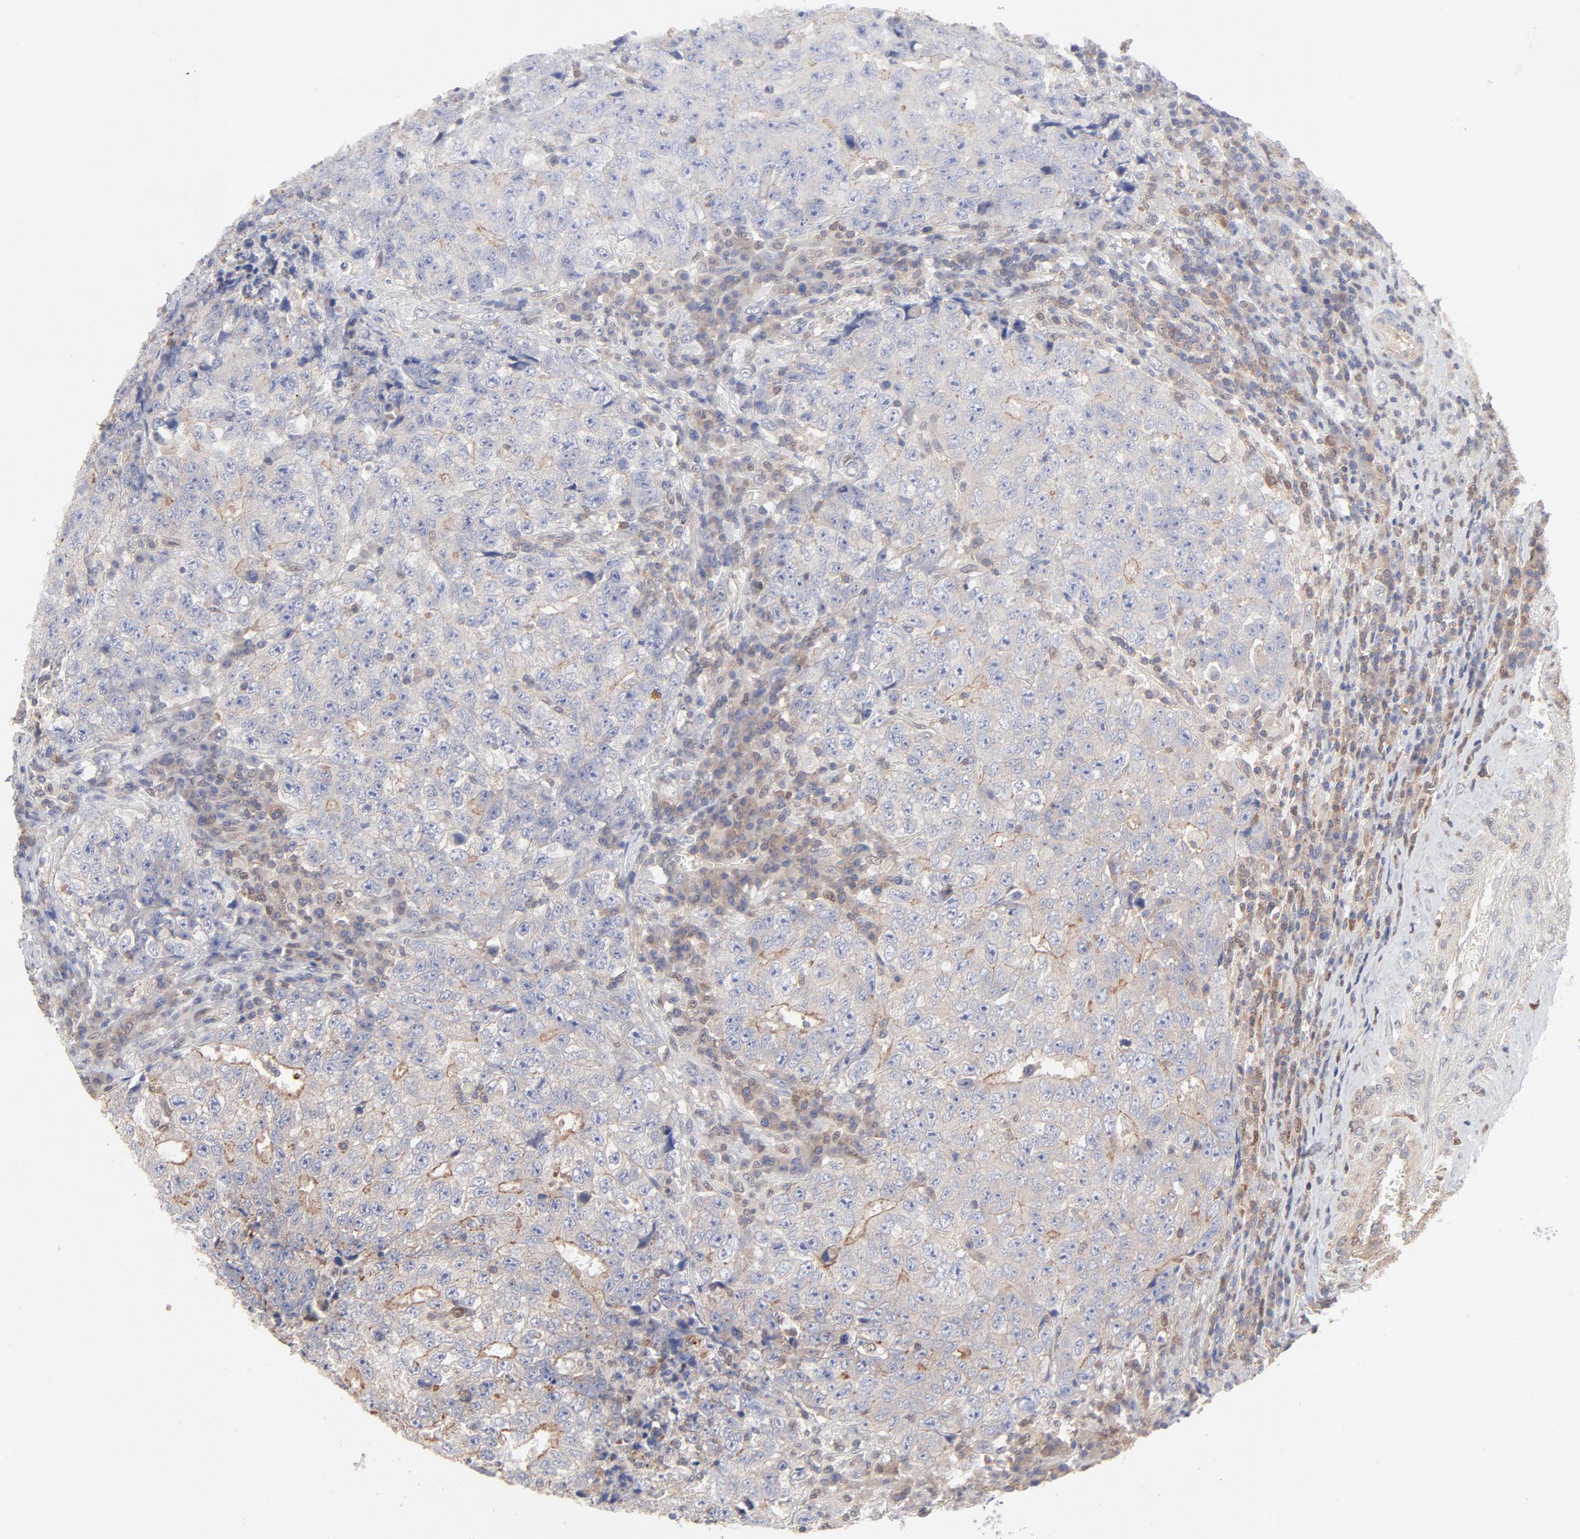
{"staining": {"intensity": "negative", "quantity": "none", "location": "none"}, "tissue": "testis cancer", "cell_type": "Tumor cells", "image_type": "cancer", "snomed": [{"axis": "morphology", "description": "Necrosis, NOS"}, {"axis": "morphology", "description": "Carcinoma, Embryonal, NOS"}, {"axis": "topography", "description": "Testis"}], "caption": "A micrograph of testis embryonal carcinoma stained for a protein reveals no brown staining in tumor cells.", "gene": "ARHGEF6", "patient": {"sex": "male", "age": 19}}